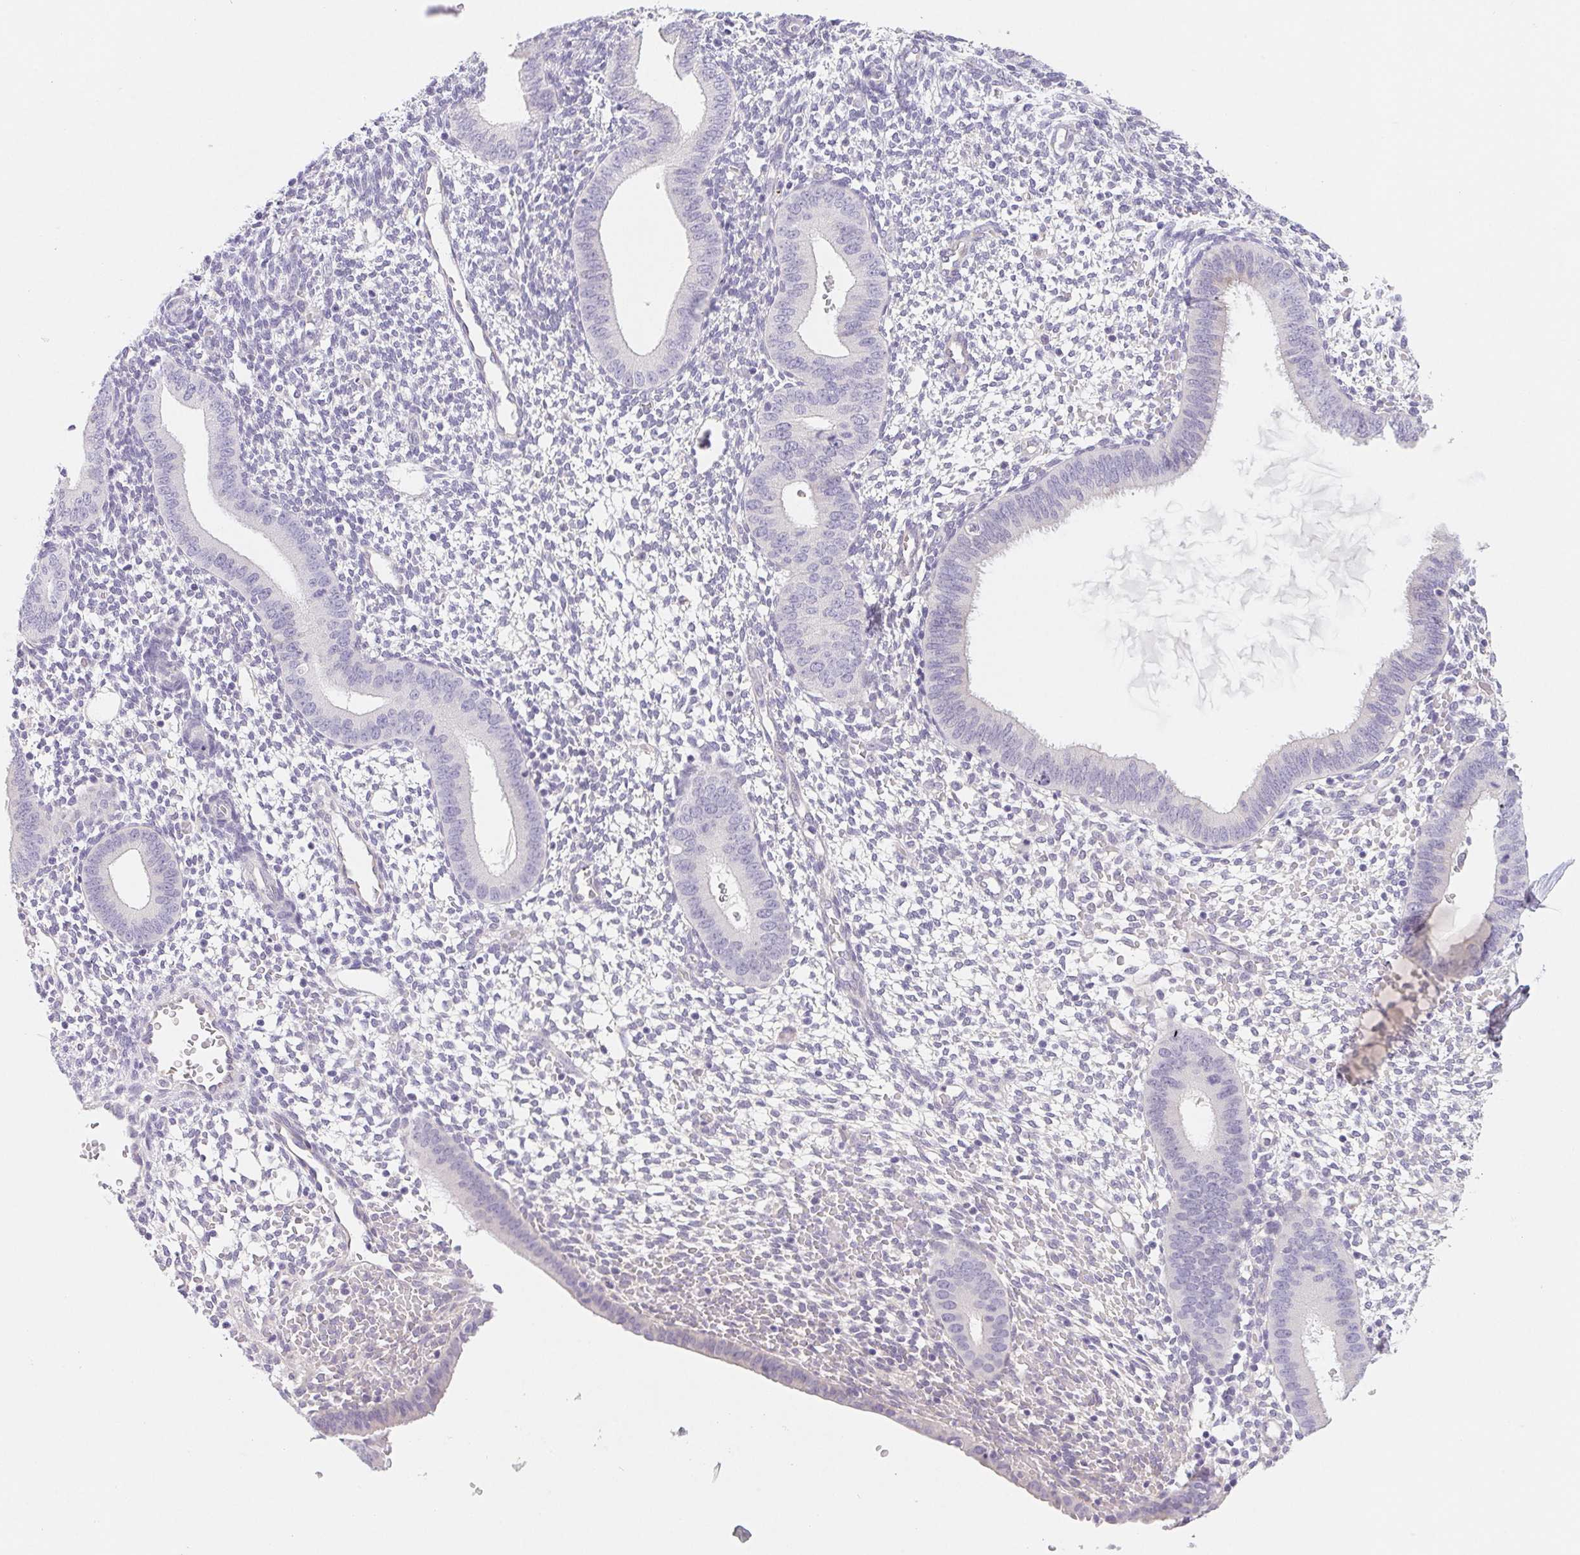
{"staining": {"intensity": "negative", "quantity": "none", "location": "none"}, "tissue": "endometrium", "cell_type": "Cells in endometrial stroma", "image_type": "normal", "snomed": [{"axis": "morphology", "description": "Normal tissue, NOS"}, {"axis": "topography", "description": "Endometrium"}], "caption": "IHC of unremarkable endometrium reveals no staining in cells in endometrial stroma.", "gene": "CTNND2", "patient": {"sex": "female", "age": 40}}